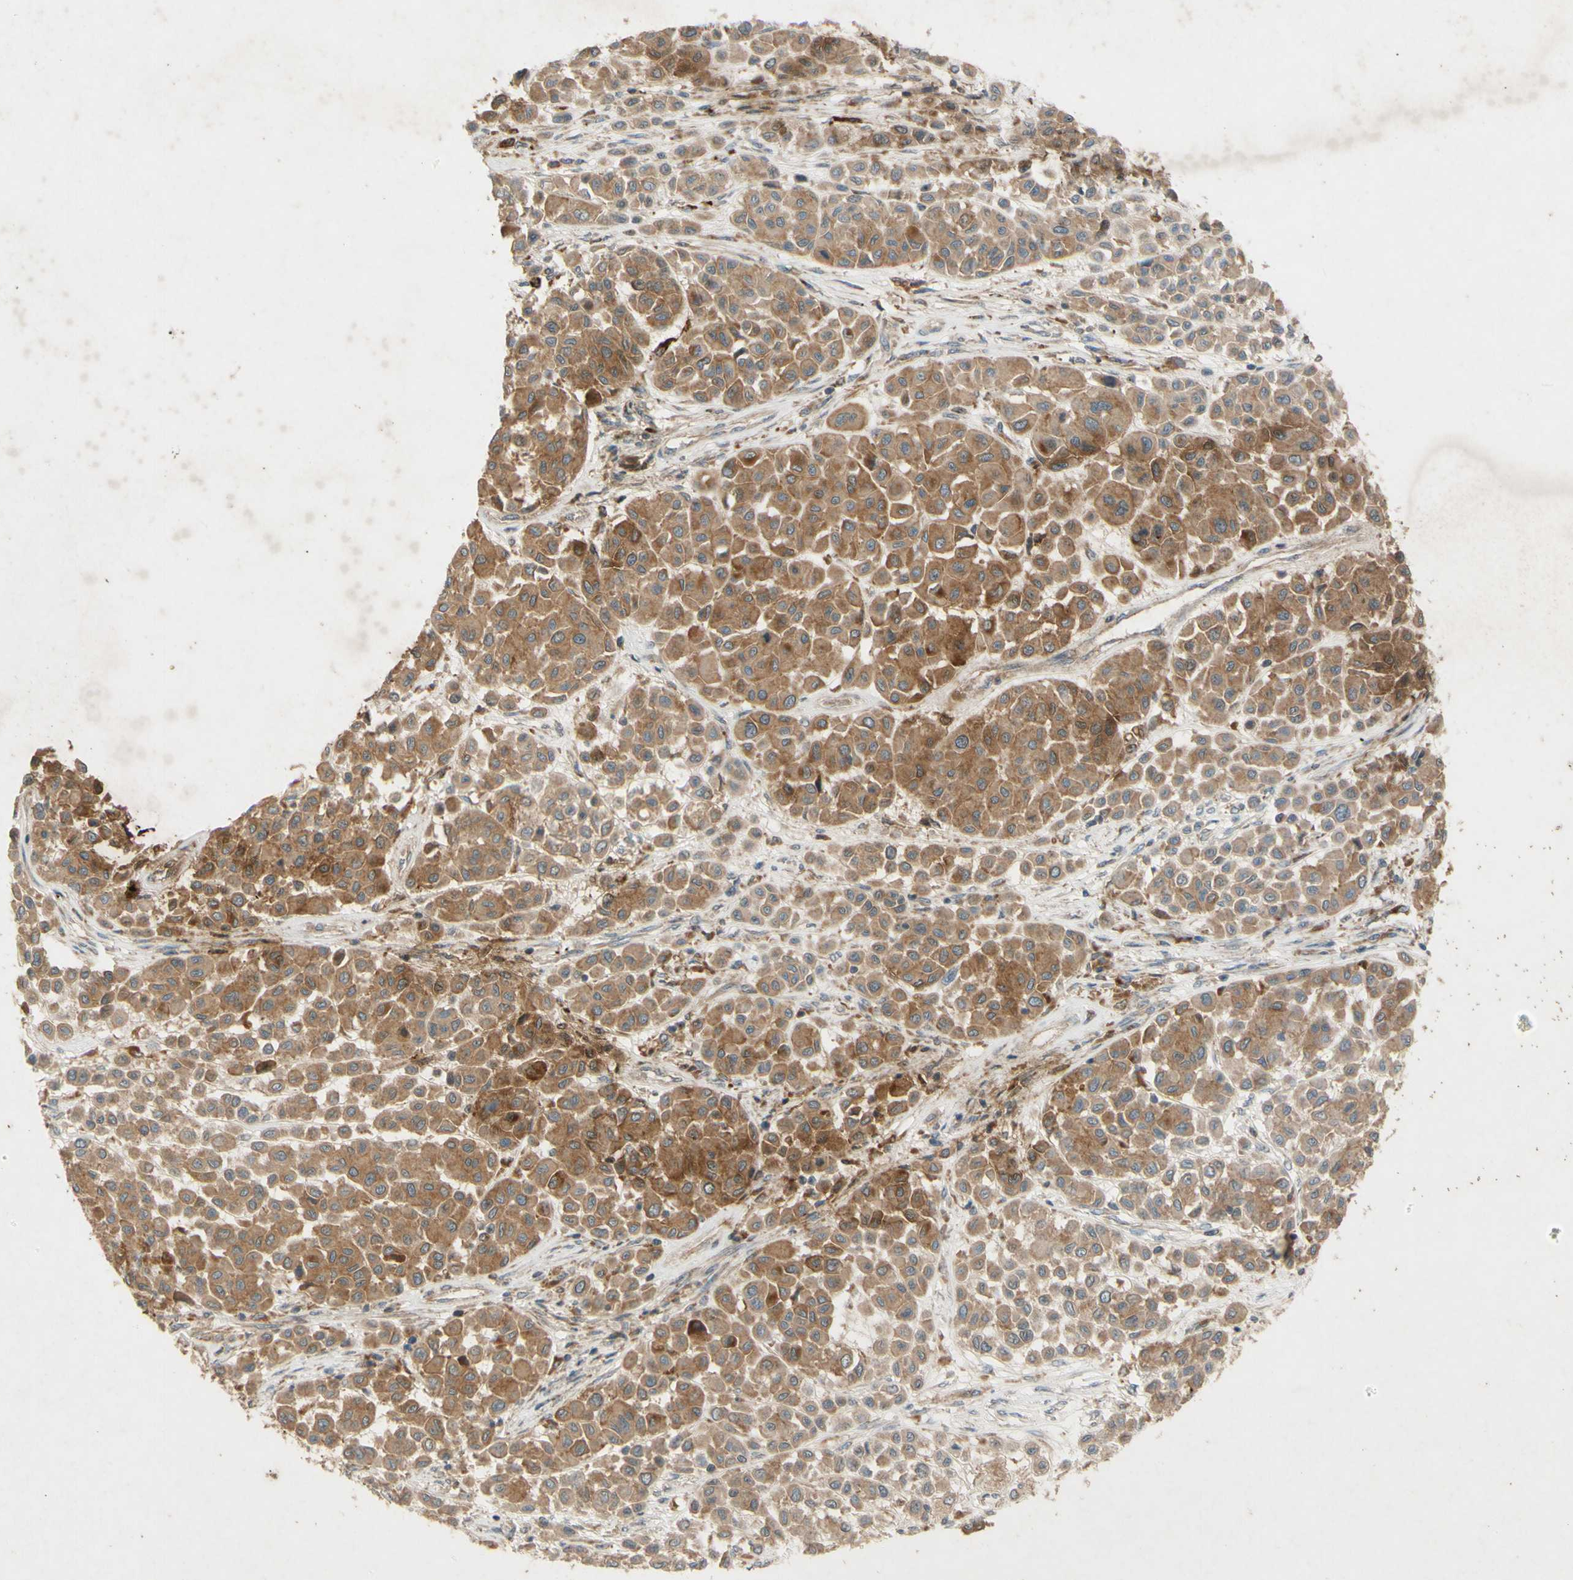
{"staining": {"intensity": "moderate", "quantity": ">75%", "location": "cytoplasmic/membranous"}, "tissue": "melanoma", "cell_type": "Tumor cells", "image_type": "cancer", "snomed": [{"axis": "morphology", "description": "Malignant melanoma, Metastatic site"}, {"axis": "topography", "description": "Soft tissue"}], "caption": "This micrograph demonstrates immunohistochemistry staining of malignant melanoma (metastatic site), with medium moderate cytoplasmic/membranous staining in approximately >75% of tumor cells.", "gene": "ATP6V1F", "patient": {"sex": "male", "age": 41}}